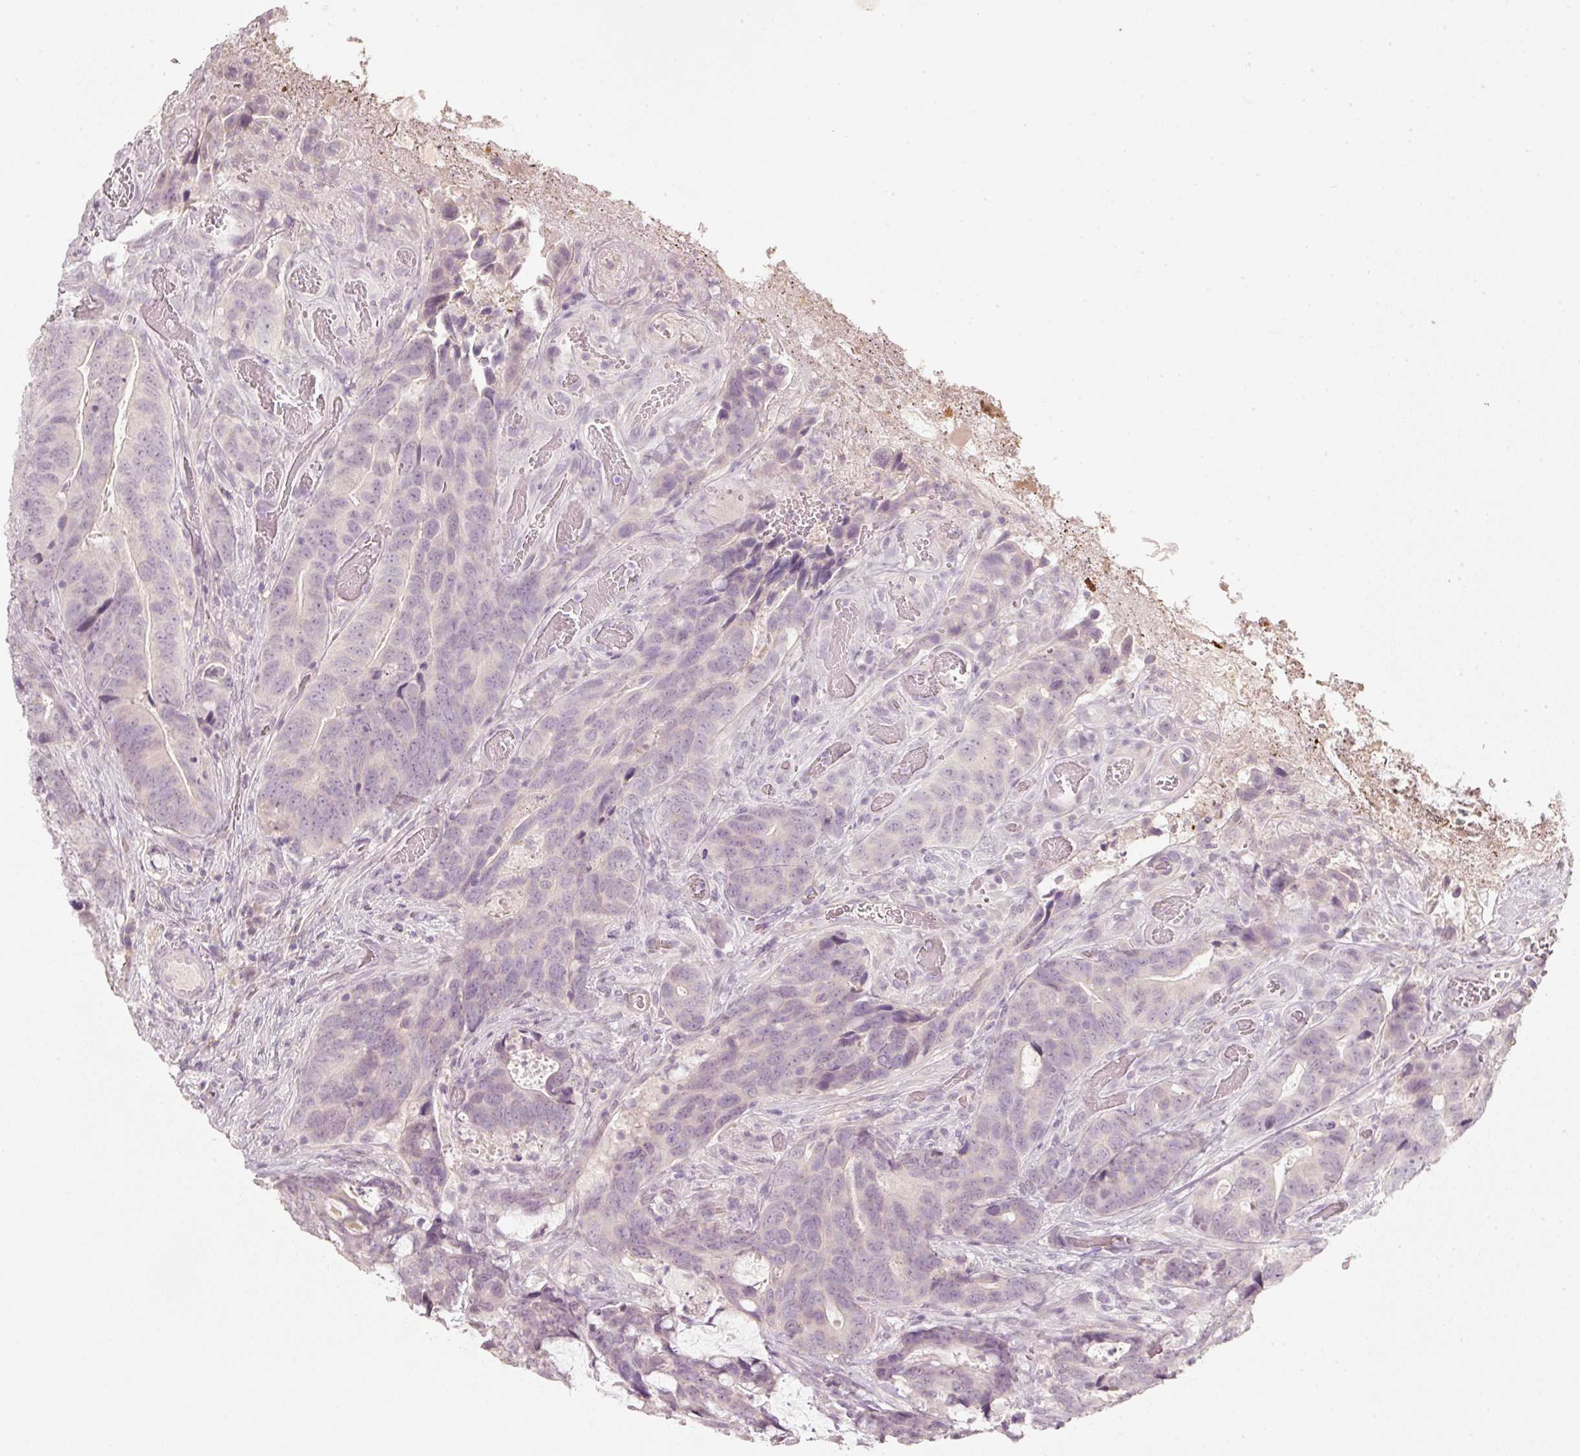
{"staining": {"intensity": "negative", "quantity": "none", "location": "none"}, "tissue": "colorectal cancer", "cell_type": "Tumor cells", "image_type": "cancer", "snomed": [{"axis": "morphology", "description": "Adenocarcinoma, NOS"}, {"axis": "topography", "description": "Colon"}], "caption": "This is an immunohistochemistry (IHC) micrograph of human adenocarcinoma (colorectal). There is no expression in tumor cells.", "gene": "STEAP1", "patient": {"sex": "female", "age": 82}}